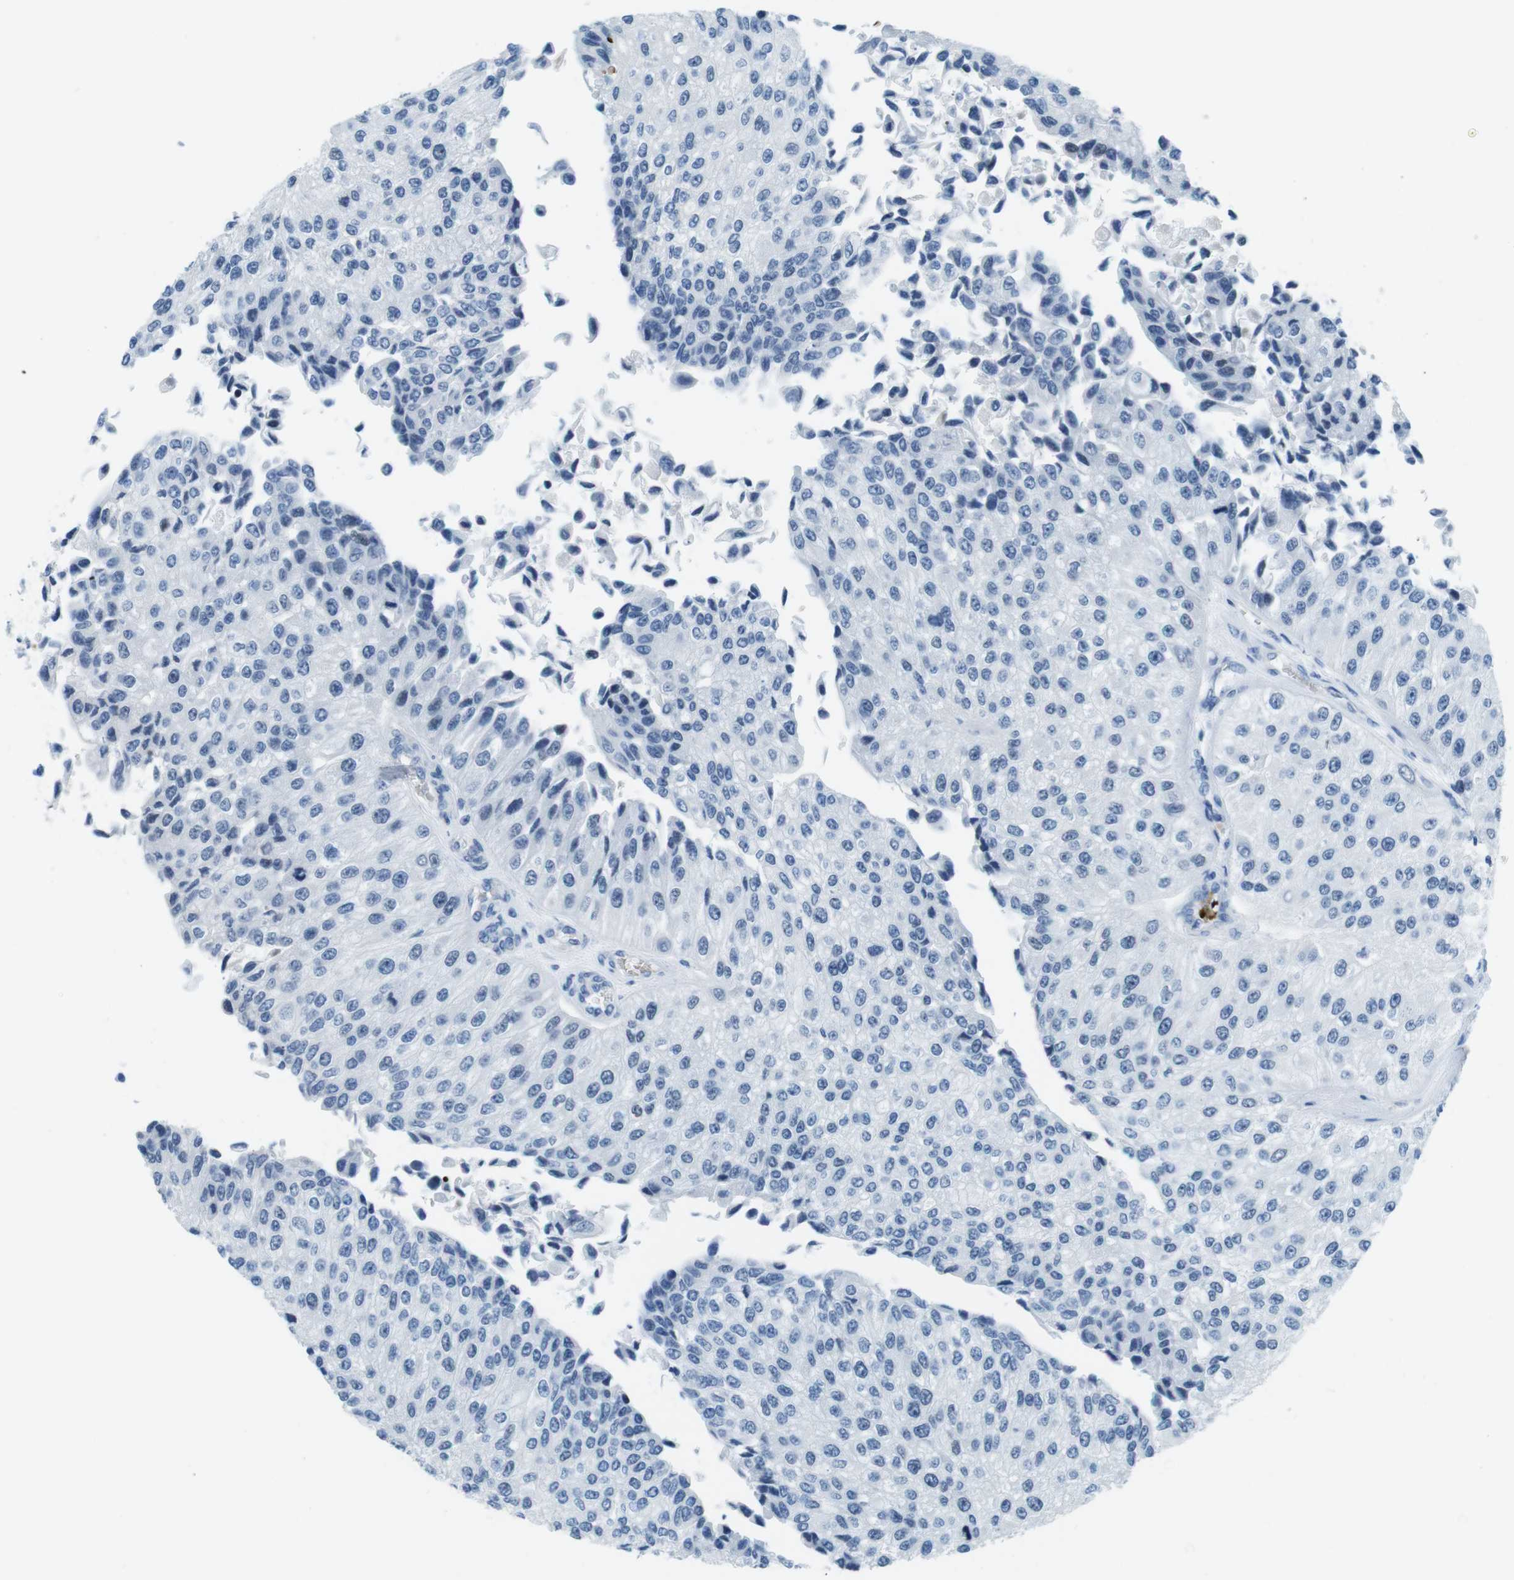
{"staining": {"intensity": "negative", "quantity": "none", "location": "none"}, "tissue": "urothelial cancer", "cell_type": "Tumor cells", "image_type": "cancer", "snomed": [{"axis": "morphology", "description": "Urothelial carcinoma, High grade"}, {"axis": "topography", "description": "Kidney"}, {"axis": "topography", "description": "Urinary bladder"}], "caption": "Urothelial cancer stained for a protein using IHC shows no positivity tumor cells.", "gene": "TFAP2C", "patient": {"sex": "male", "age": 77}}